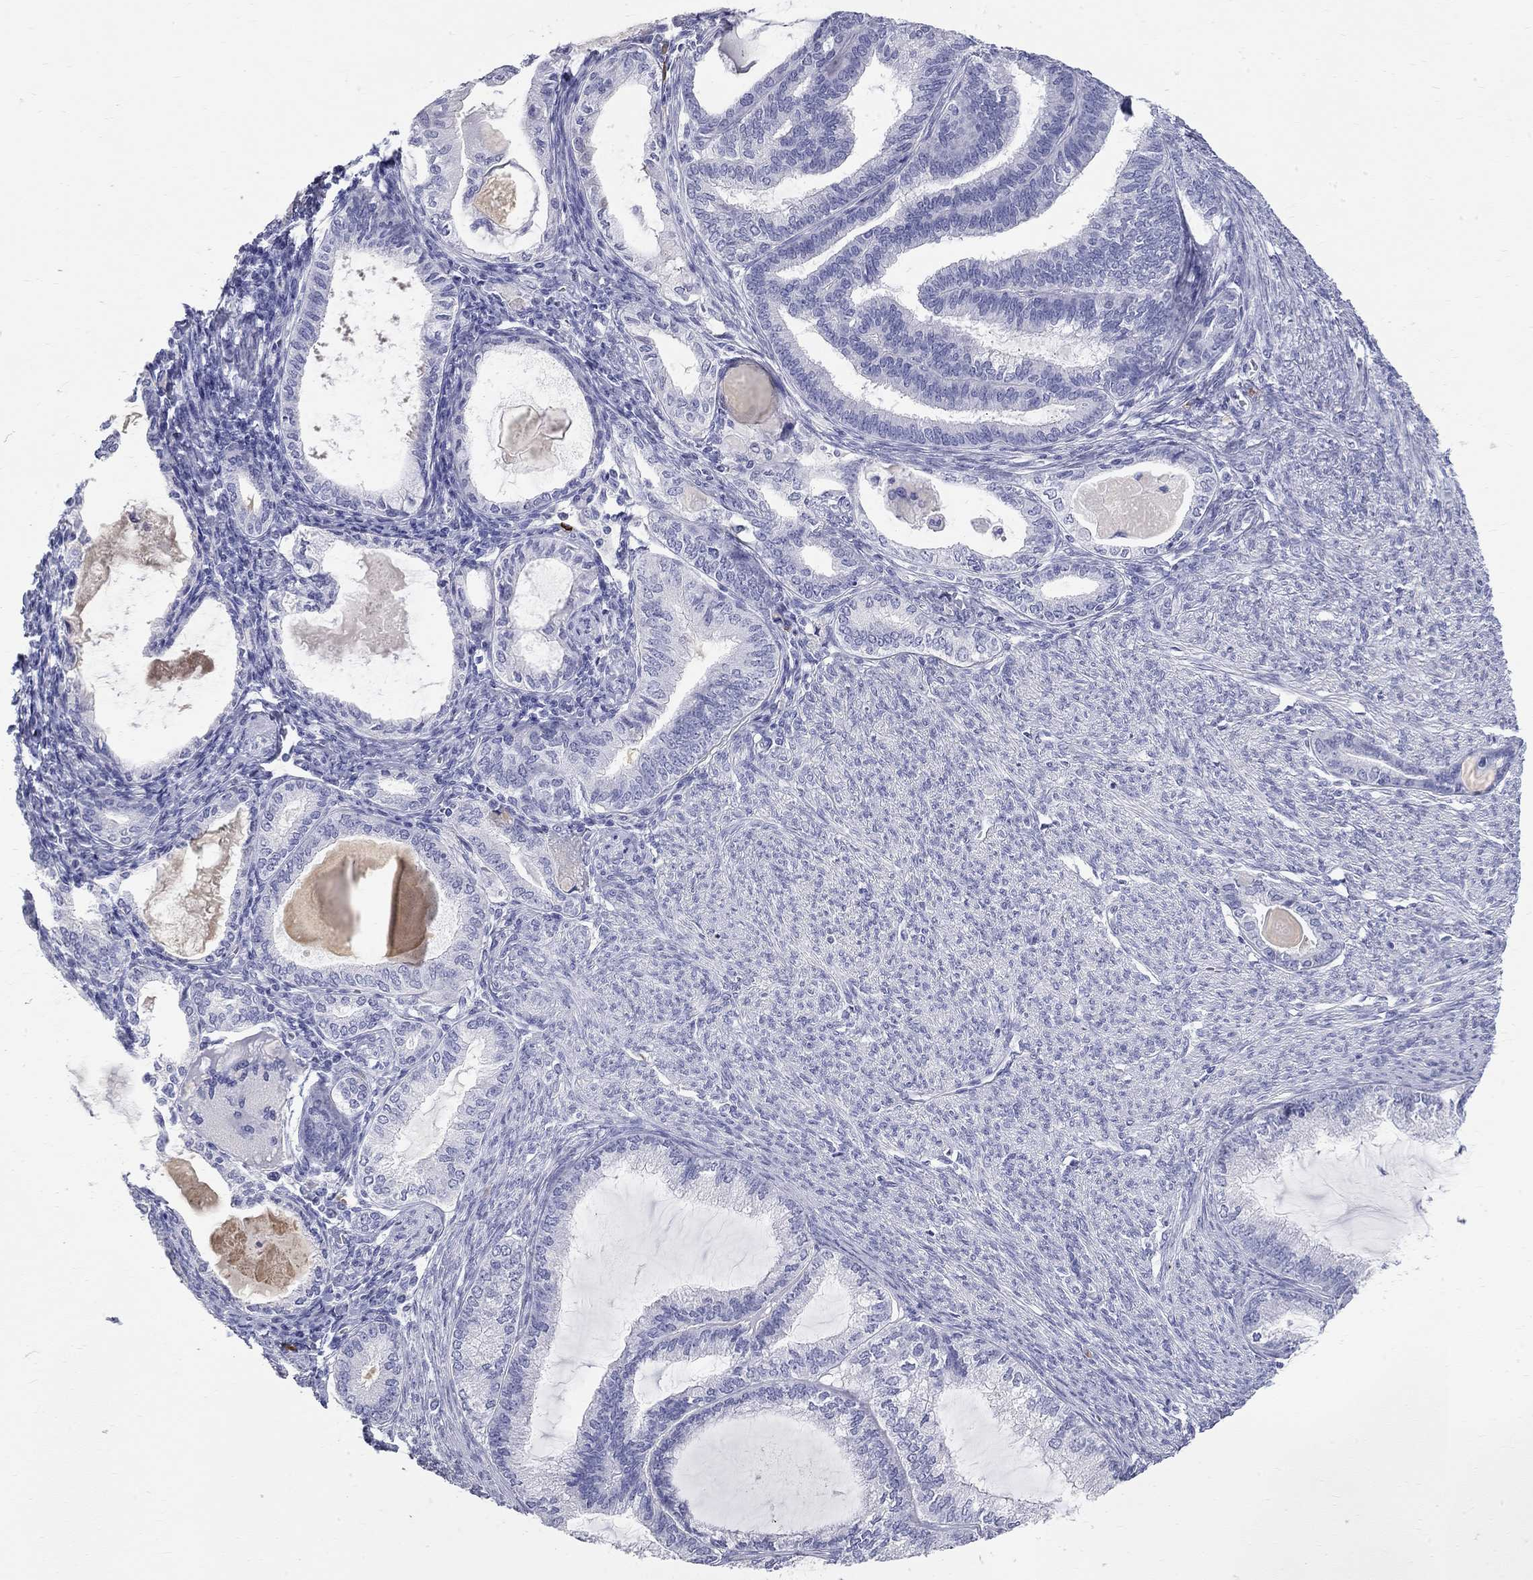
{"staining": {"intensity": "negative", "quantity": "none", "location": "none"}, "tissue": "endometrial cancer", "cell_type": "Tumor cells", "image_type": "cancer", "snomed": [{"axis": "morphology", "description": "Adenocarcinoma, NOS"}, {"axis": "topography", "description": "Endometrium"}], "caption": "Photomicrograph shows no significant protein positivity in tumor cells of endometrial cancer (adenocarcinoma).", "gene": "PHOX2B", "patient": {"sex": "female", "age": 86}}